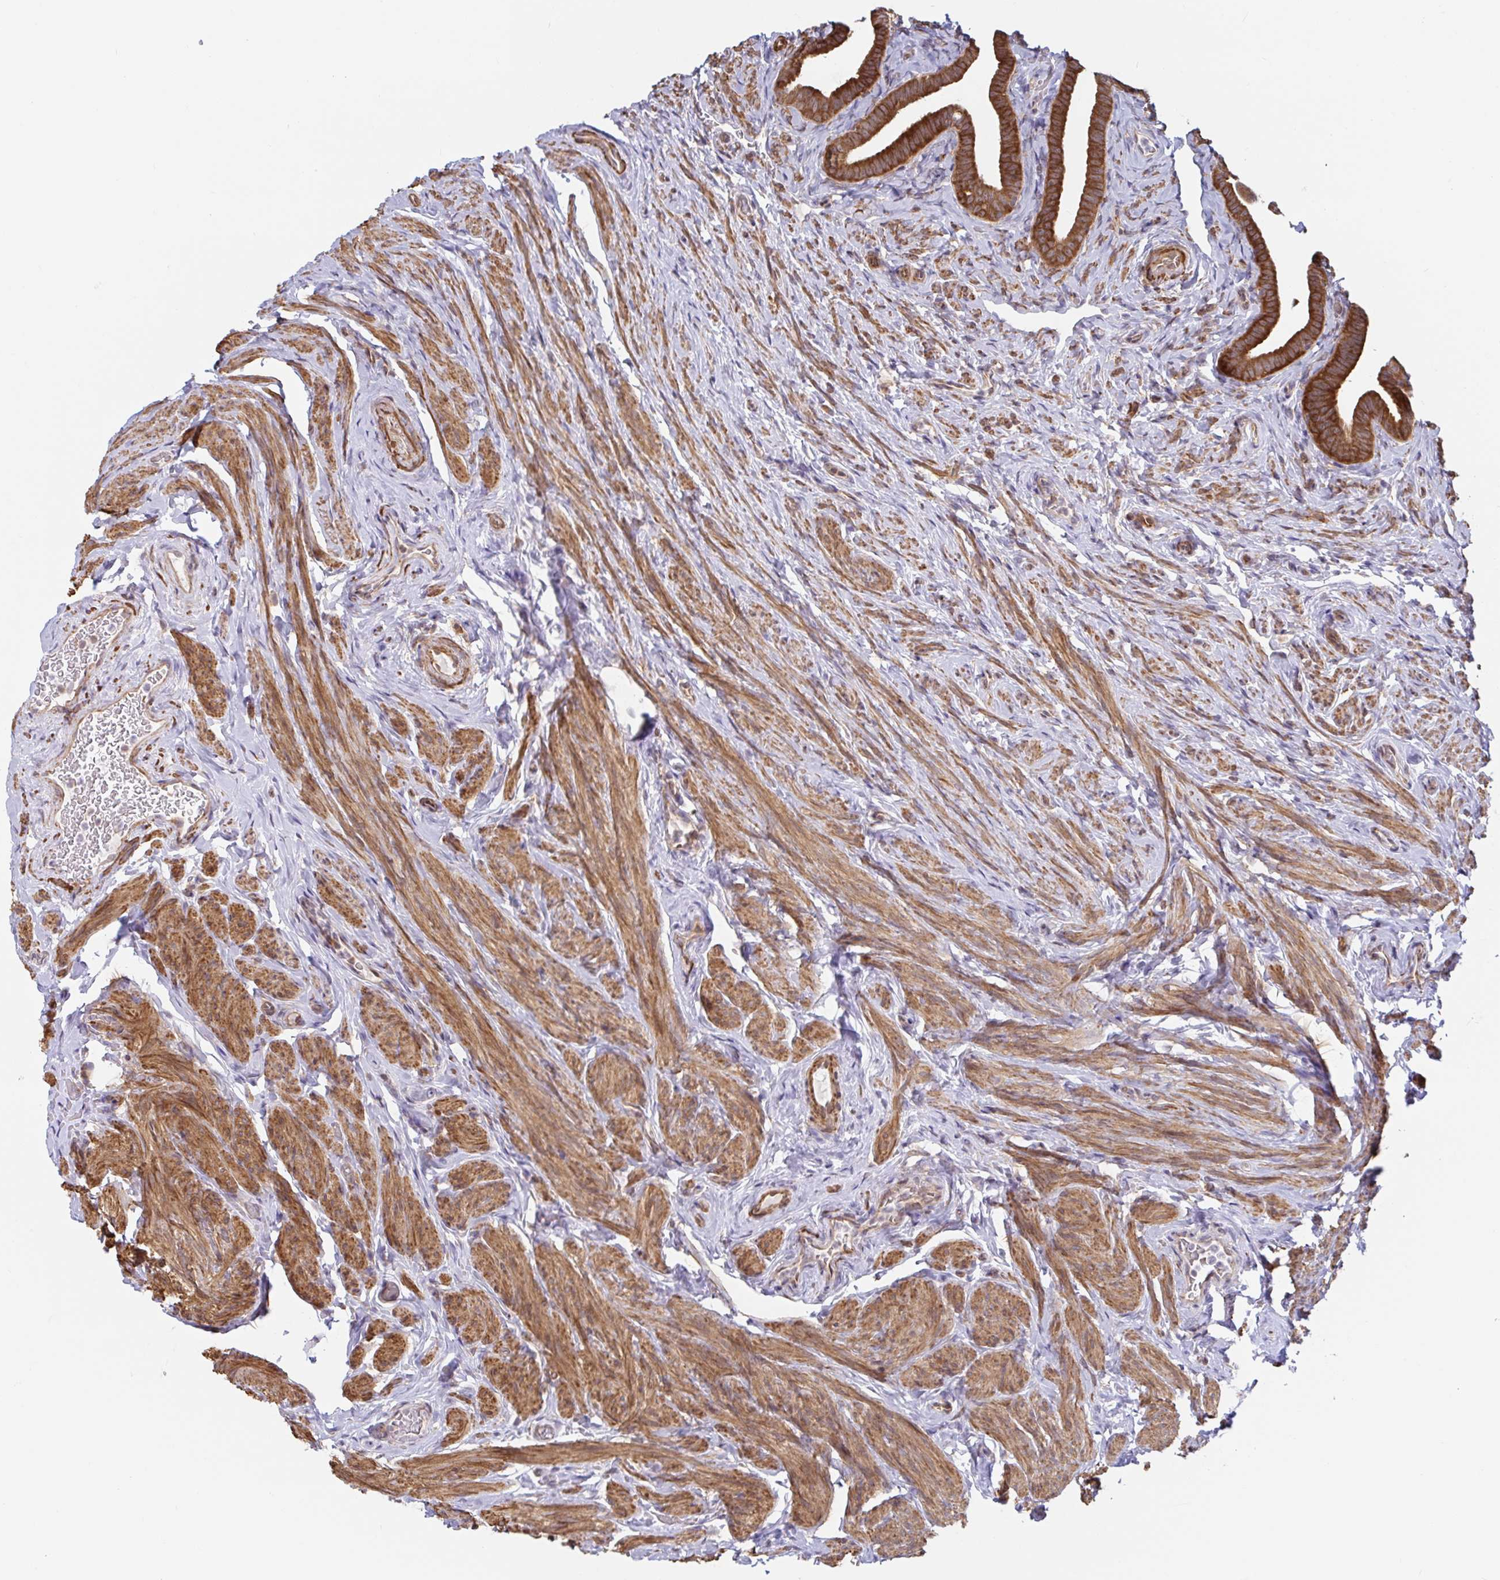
{"staining": {"intensity": "strong", "quantity": ">75%", "location": "cytoplasmic/membranous"}, "tissue": "fallopian tube", "cell_type": "Glandular cells", "image_type": "normal", "snomed": [{"axis": "morphology", "description": "Normal tissue, NOS"}, {"axis": "topography", "description": "Fallopian tube"}], "caption": "Brown immunohistochemical staining in unremarkable human fallopian tube exhibits strong cytoplasmic/membranous staining in approximately >75% of glandular cells. Immunohistochemistry stains the protein of interest in brown and the nuclei are stained blue.", "gene": "LARP1", "patient": {"sex": "female", "age": 69}}